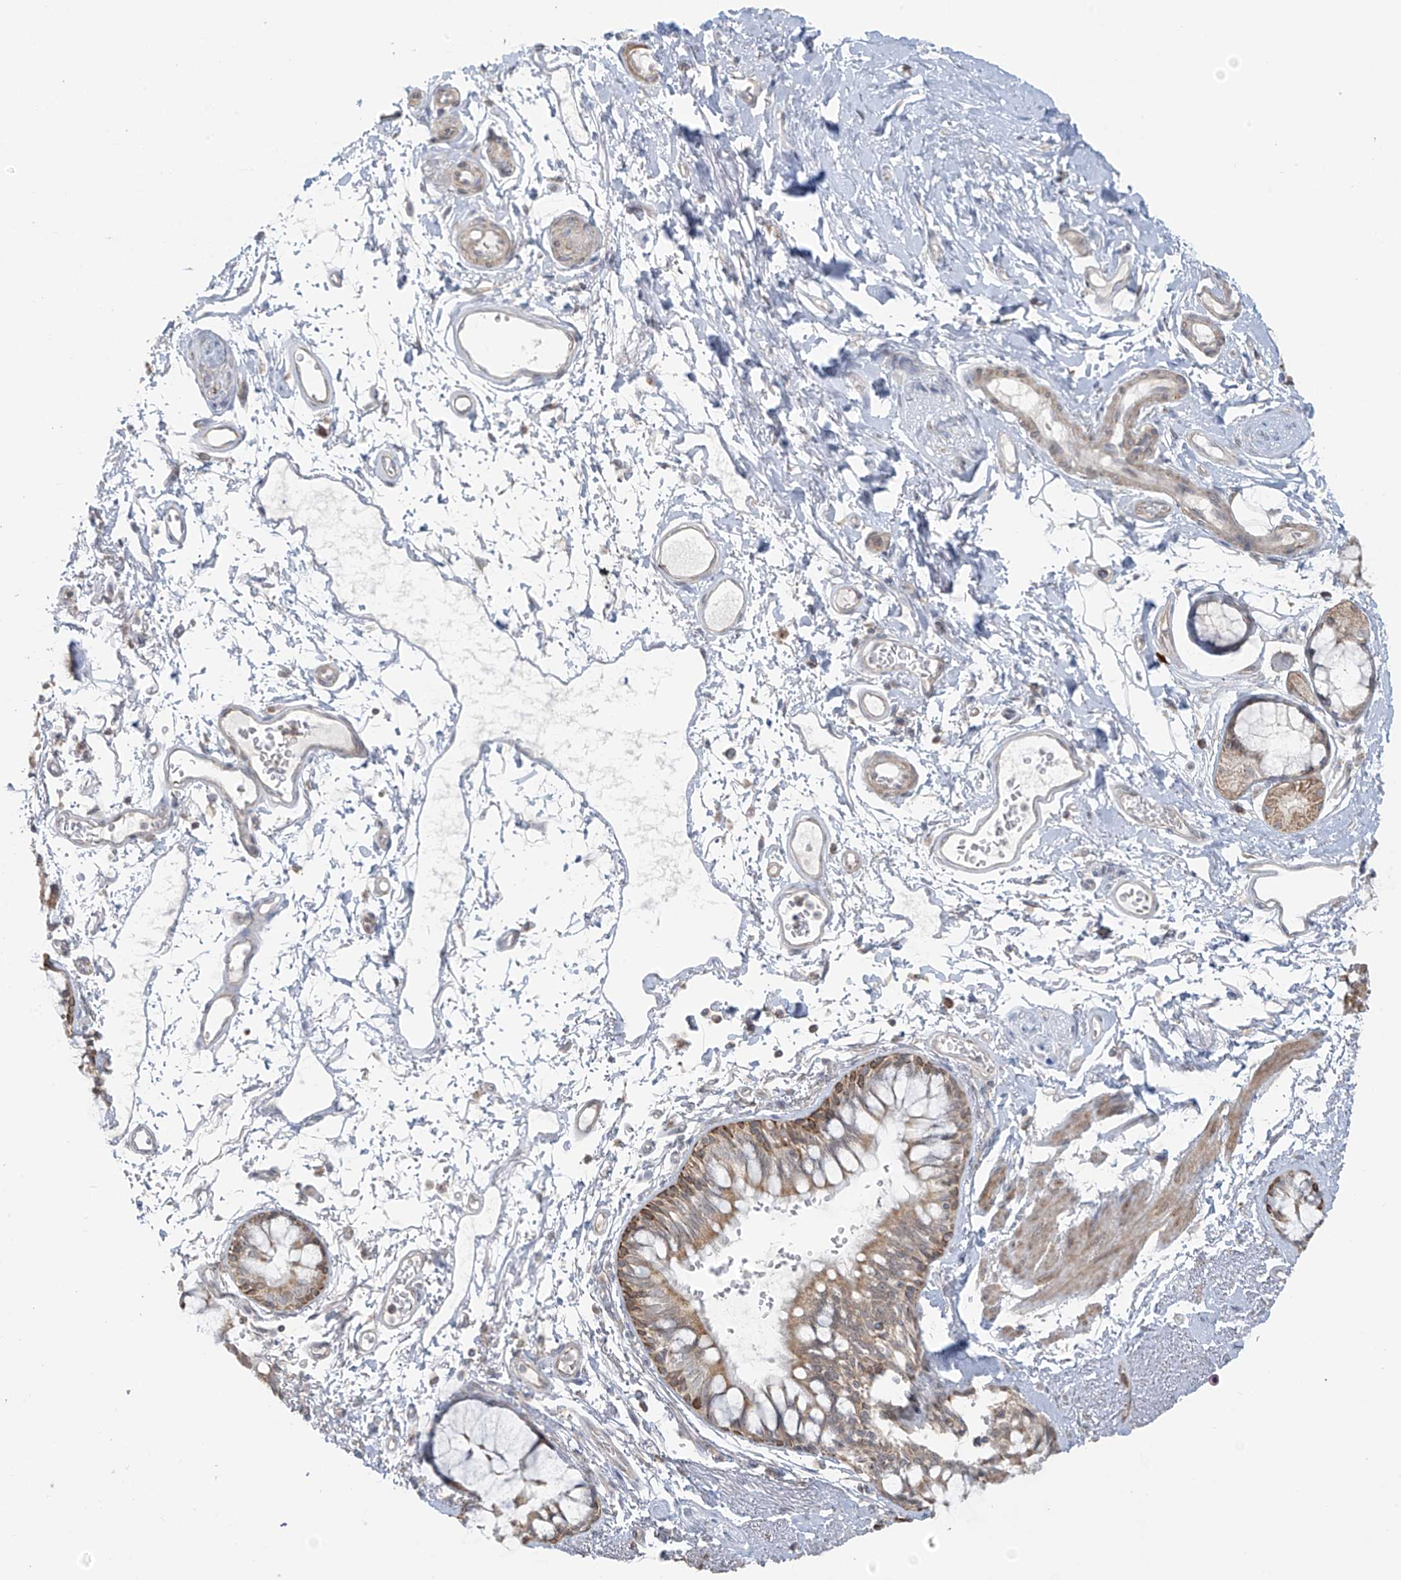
{"staining": {"intensity": "moderate", "quantity": ">75%", "location": "cytoplasmic/membranous"}, "tissue": "bronchus", "cell_type": "Respiratory epithelial cells", "image_type": "normal", "snomed": [{"axis": "morphology", "description": "Normal tissue, NOS"}, {"axis": "topography", "description": "Cartilage tissue"}, {"axis": "topography", "description": "Bronchus"}], "caption": "A brown stain highlights moderate cytoplasmic/membranous staining of a protein in respiratory epithelial cells of unremarkable bronchus.", "gene": "HDDC2", "patient": {"sex": "female", "age": 73}}